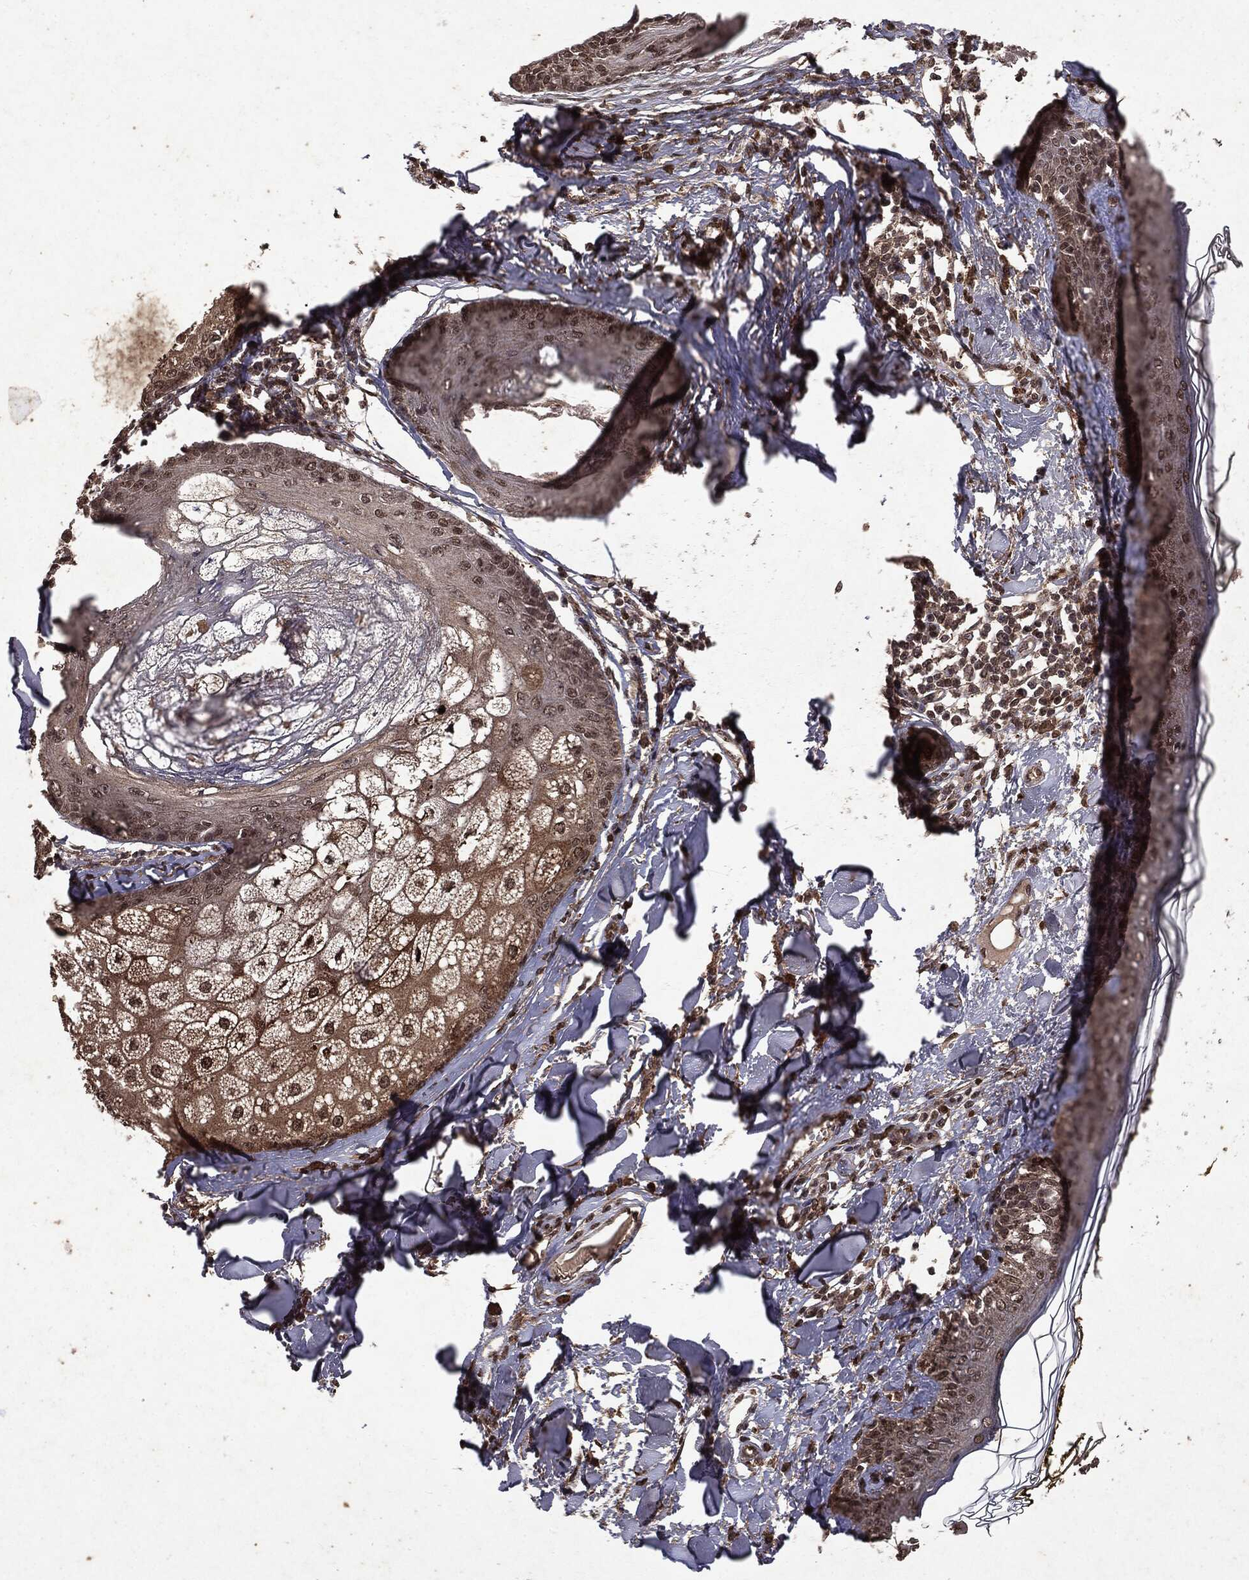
{"staining": {"intensity": "moderate", "quantity": ">75%", "location": "nuclear"}, "tissue": "skin", "cell_type": "Fibroblasts", "image_type": "normal", "snomed": [{"axis": "morphology", "description": "Normal tissue, NOS"}, {"axis": "topography", "description": "Skin"}], "caption": "This is an image of immunohistochemistry (IHC) staining of unremarkable skin, which shows moderate expression in the nuclear of fibroblasts.", "gene": "PEBP1", "patient": {"sex": "male", "age": 76}}